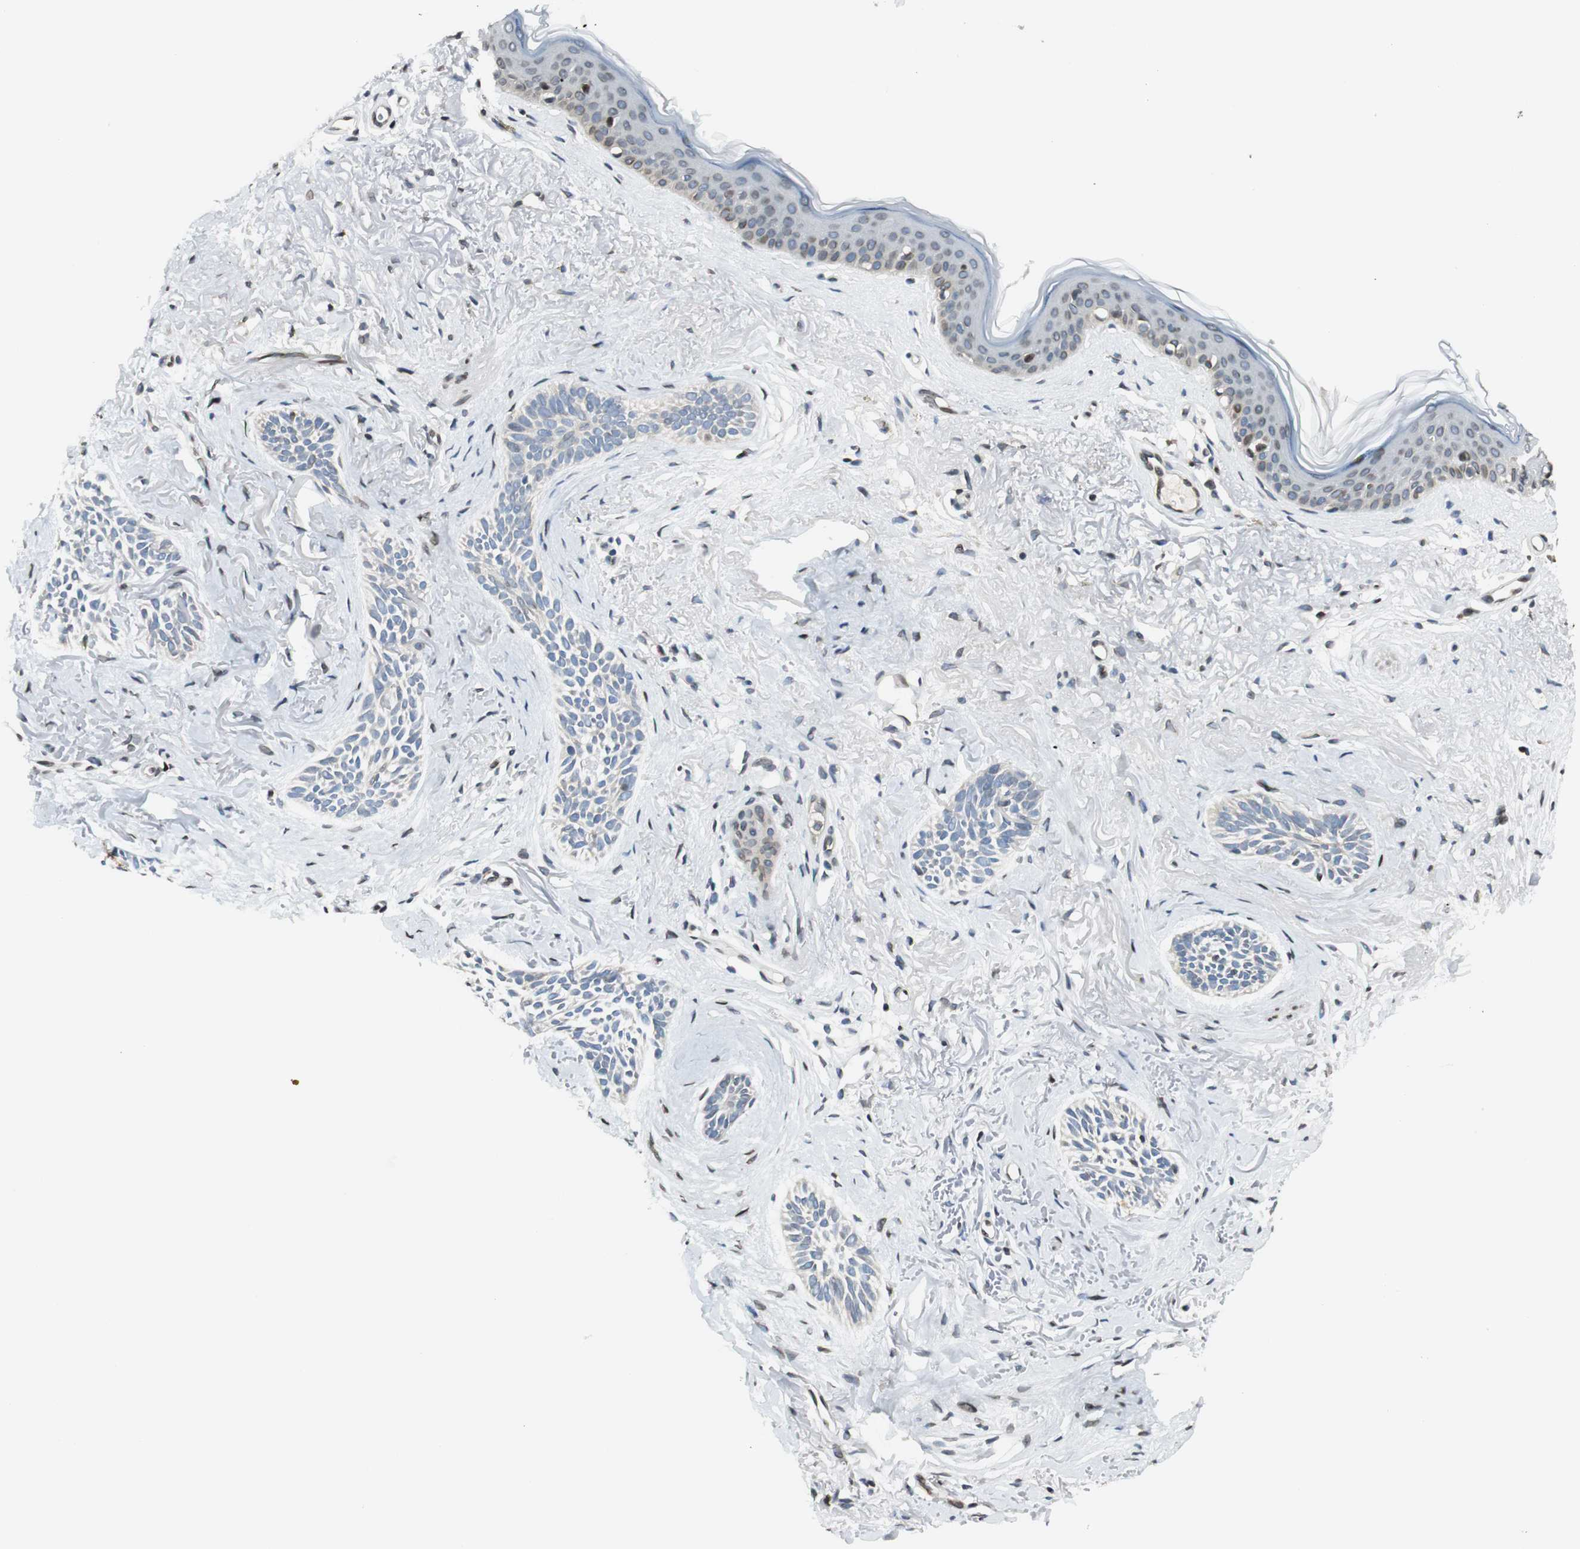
{"staining": {"intensity": "weak", "quantity": "<25%", "location": "cytoplasmic/membranous"}, "tissue": "skin cancer", "cell_type": "Tumor cells", "image_type": "cancer", "snomed": [{"axis": "morphology", "description": "Normal tissue, NOS"}, {"axis": "morphology", "description": "Basal cell carcinoma"}, {"axis": "topography", "description": "Skin"}], "caption": "Immunohistochemistry micrograph of basal cell carcinoma (skin) stained for a protein (brown), which demonstrates no positivity in tumor cells.", "gene": "TMEM260", "patient": {"sex": "female", "age": 84}}